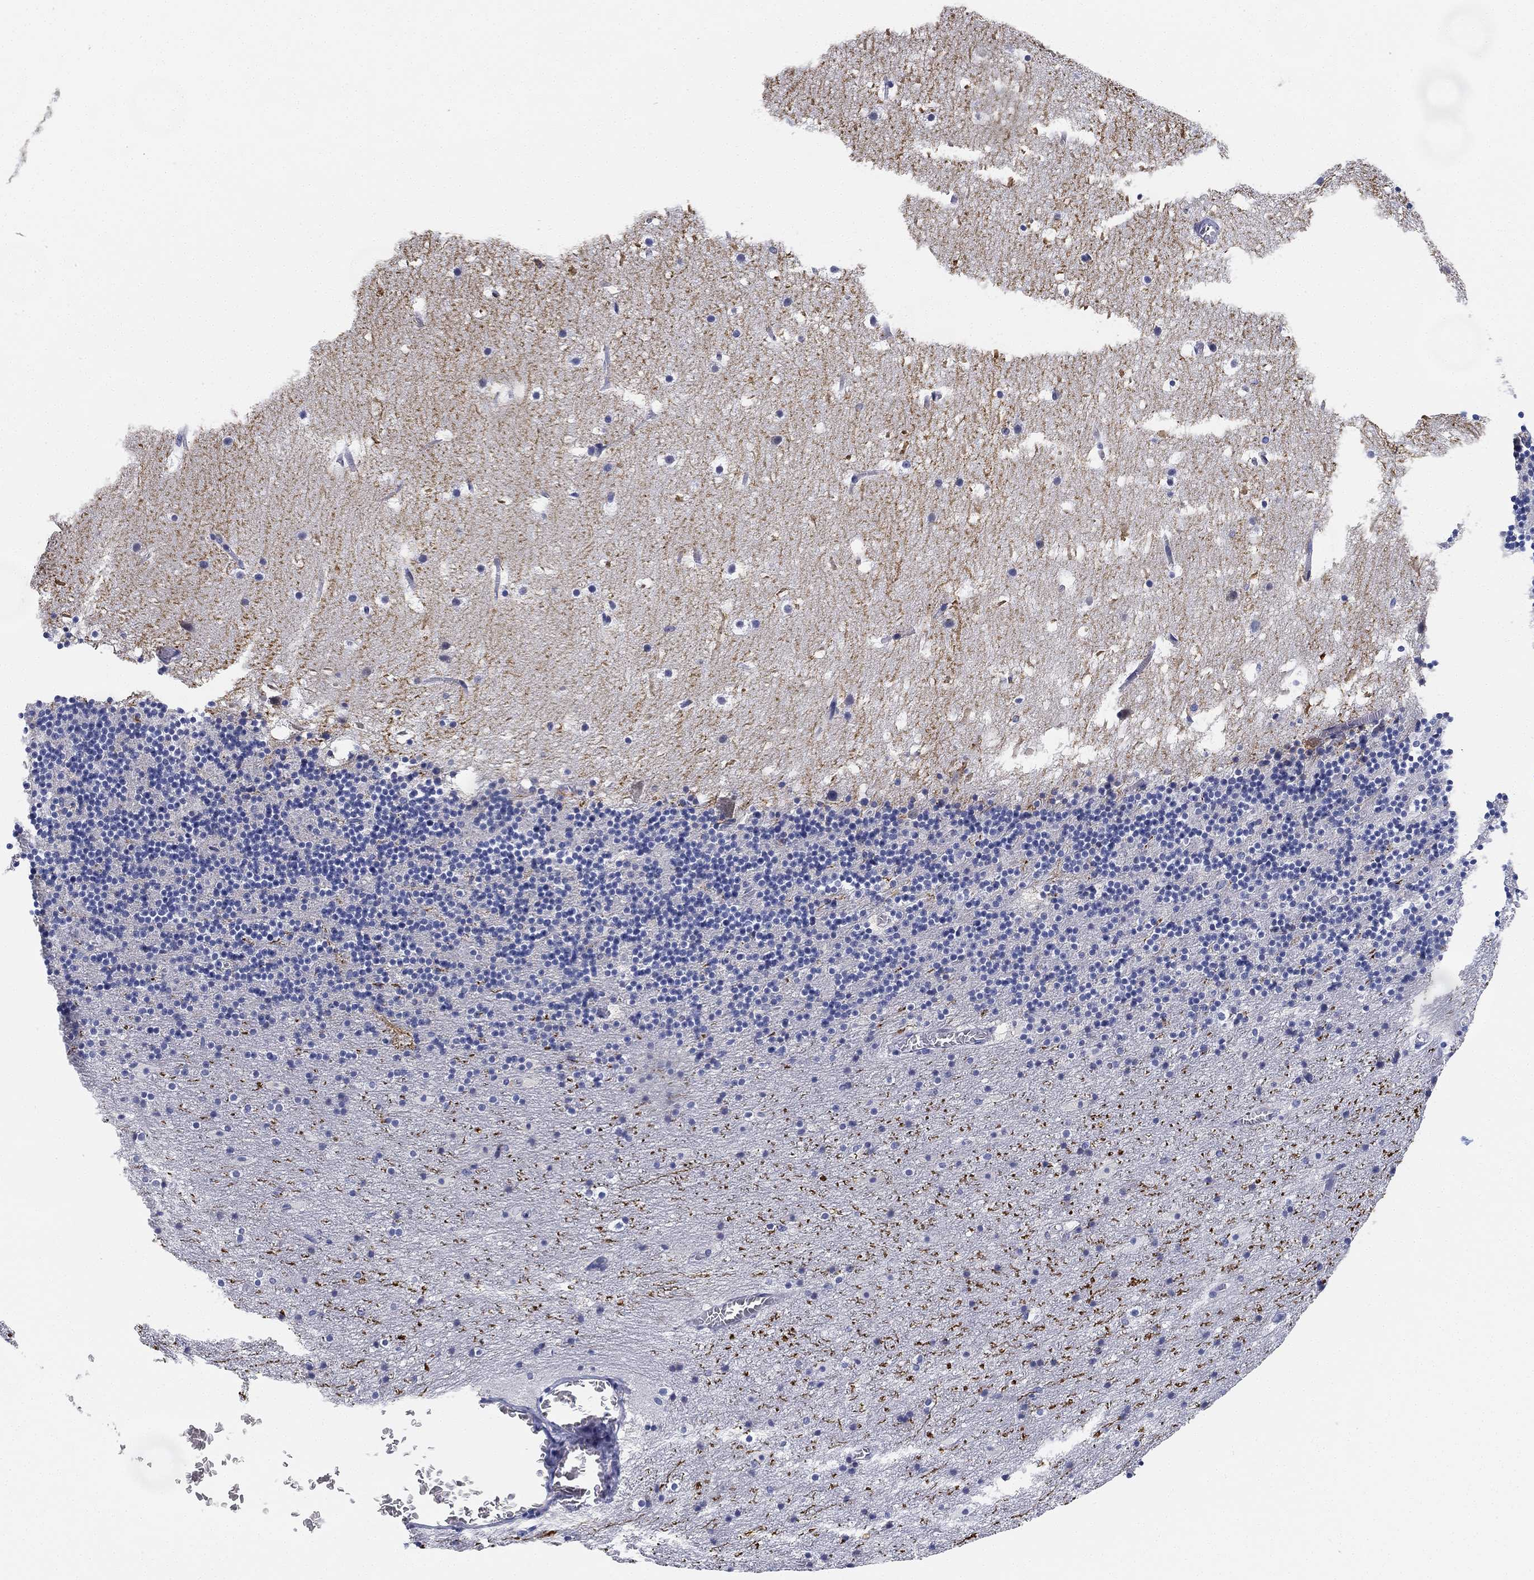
{"staining": {"intensity": "negative", "quantity": "none", "location": "none"}, "tissue": "cerebellum", "cell_type": "Cells in granular layer", "image_type": "normal", "snomed": [{"axis": "morphology", "description": "Normal tissue, NOS"}, {"axis": "topography", "description": "Cerebellum"}], "caption": "DAB (3,3'-diaminobenzidine) immunohistochemical staining of normal human cerebellum shows no significant staining in cells in granular layer. (Stains: DAB immunohistochemistry with hematoxylin counter stain, Microscopy: brightfield microscopy at high magnification).", "gene": "GPR61", "patient": {"sex": "male", "age": 37}}